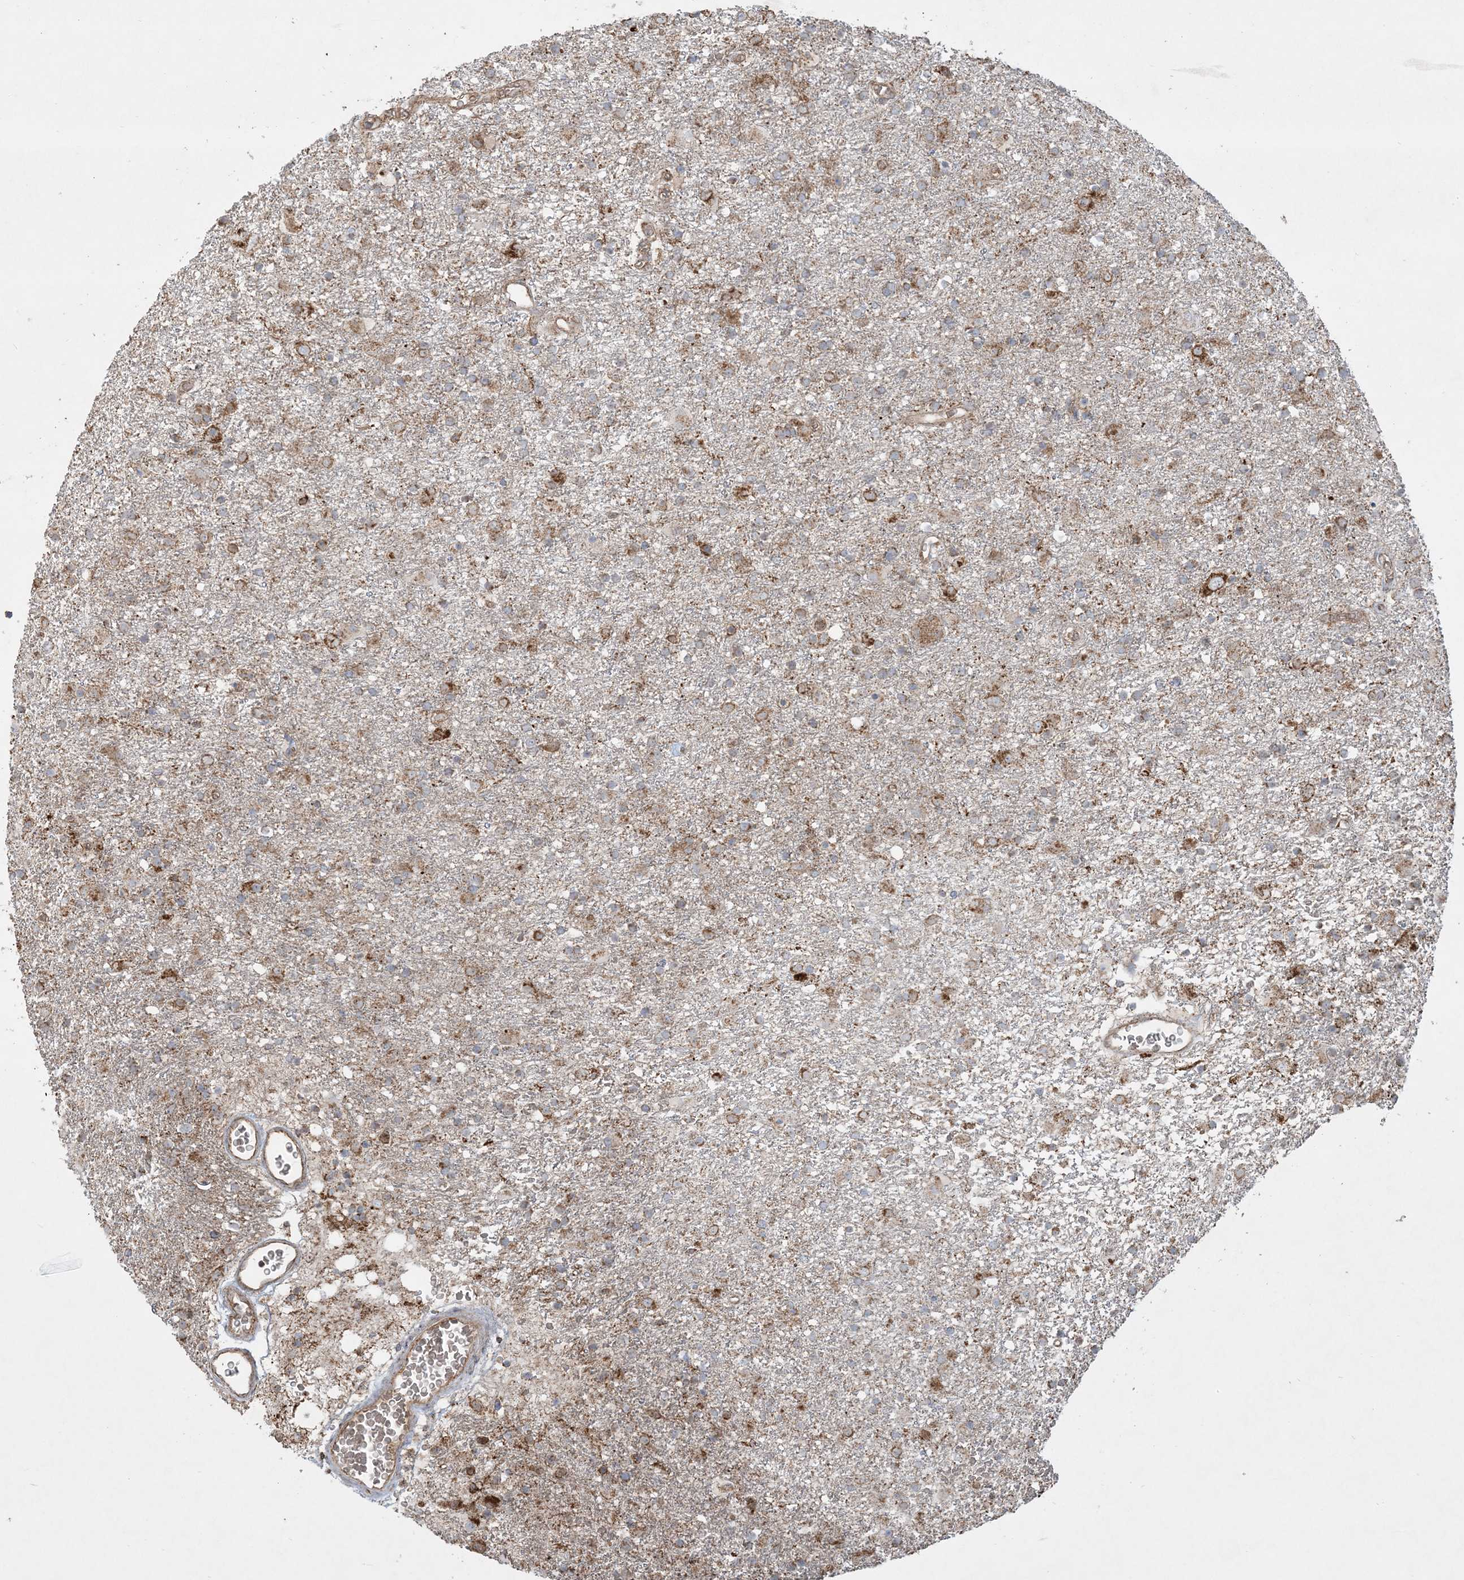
{"staining": {"intensity": "moderate", "quantity": "25%-75%", "location": "cytoplasmic/membranous"}, "tissue": "glioma", "cell_type": "Tumor cells", "image_type": "cancer", "snomed": [{"axis": "morphology", "description": "Glioma, malignant, Low grade"}, {"axis": "topography", "description": "Brain"}], "caption": "A medium amount of moderate cytoplasmic/membranous positivity is present in approximately 25%-75% of tumor cells in glioma tissue. (brown staining indicates protein expression, while blue staining denotes nuclei).", "gene": "PPM1F", "patient": {"sex": "male", "age": 65}}